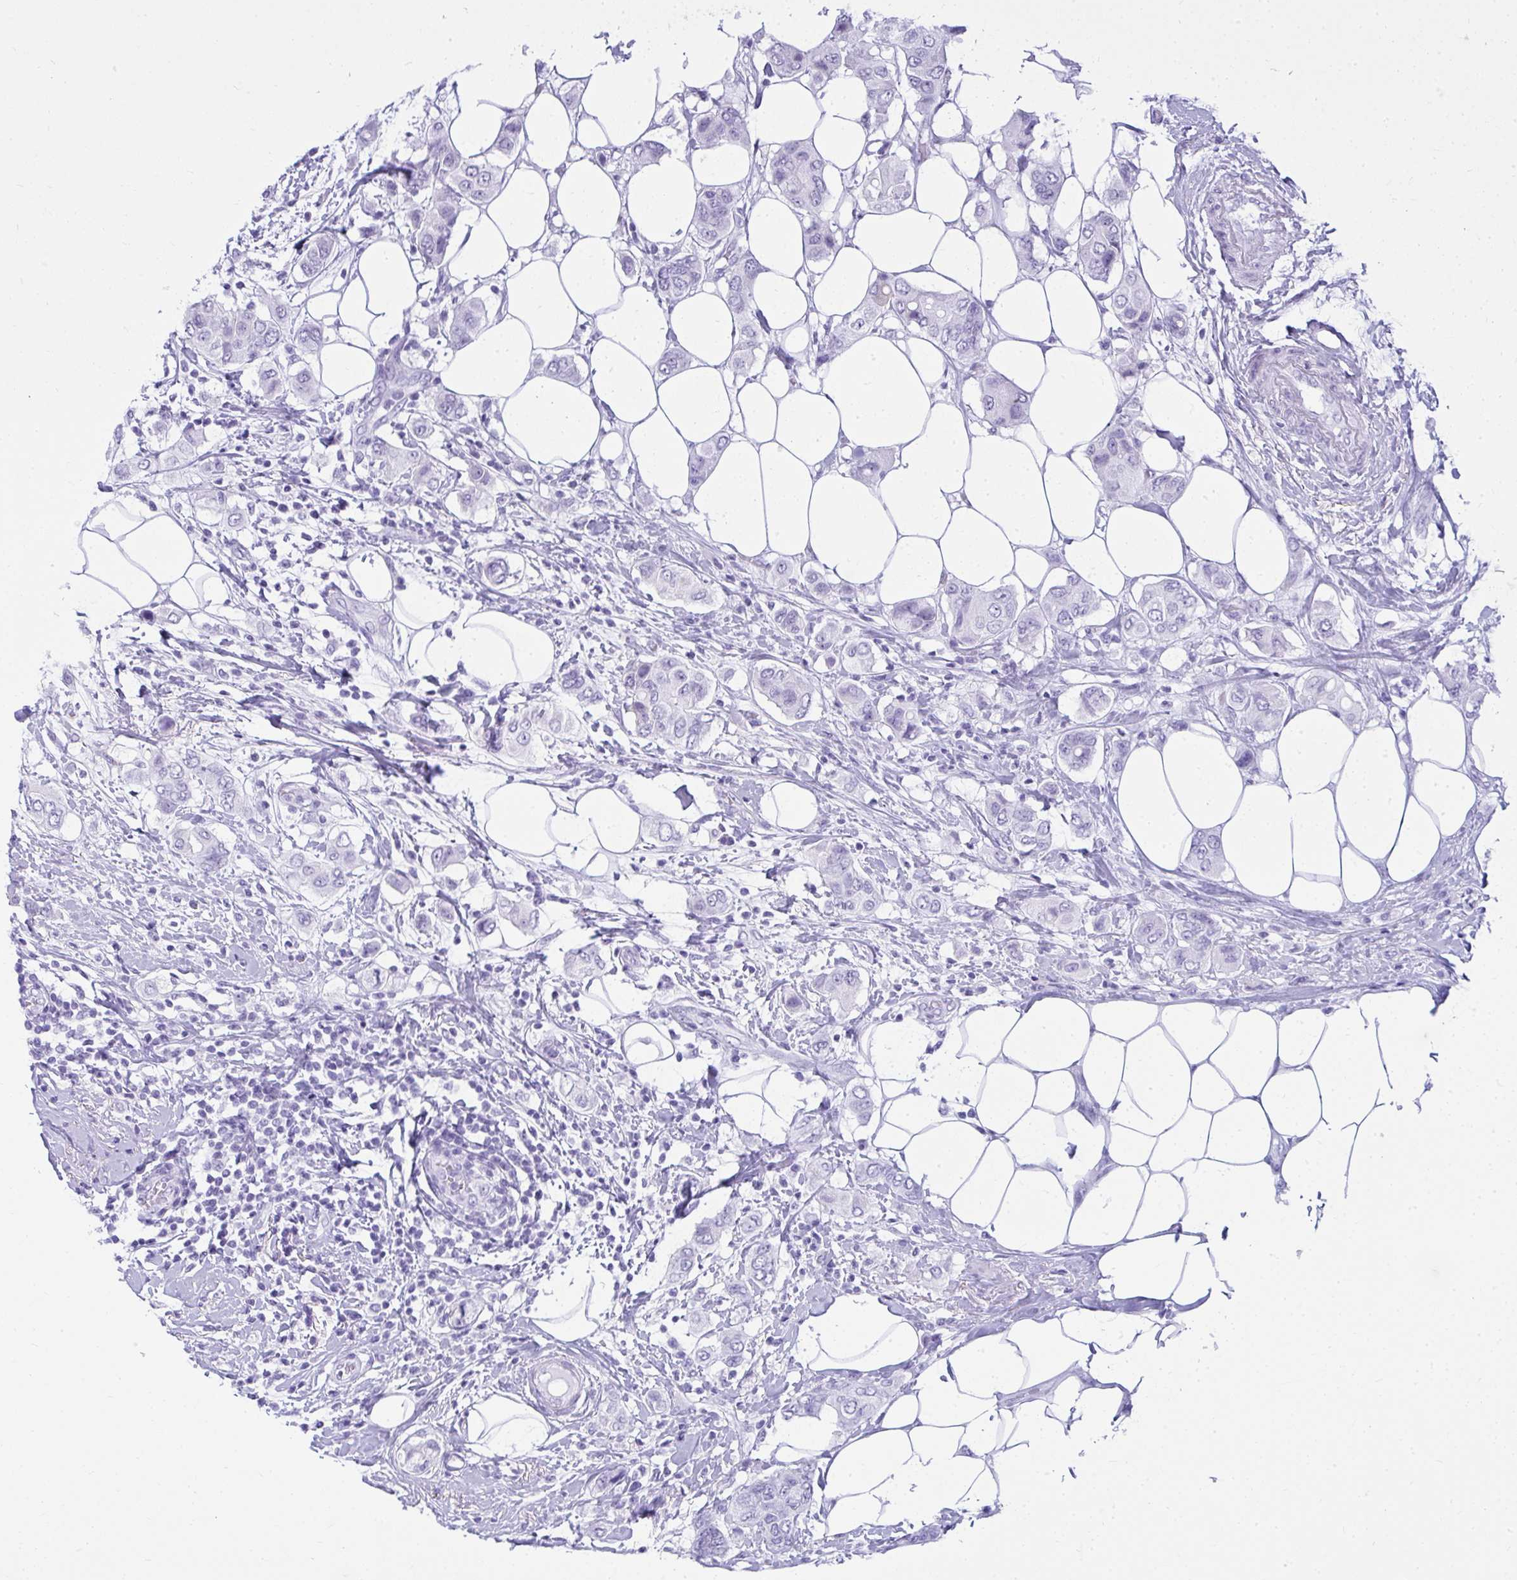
{"staining": {"intensity": "negative", "quantity": "none", "location": "none"}, "tissue": "breast cancer", "cell_type": "Tumor cells", "image_type": "cancer", "snomed": [{"axis": "morphology", "description": "Lobular carcinoma"}, {"axis": "topography", "description": "Breast"}], "caption": "Protein analysis of breast cancer displays no significant staining in tumor cells.", "gene": "CLGN", "patient": {"sex": "female", "age": 51}}